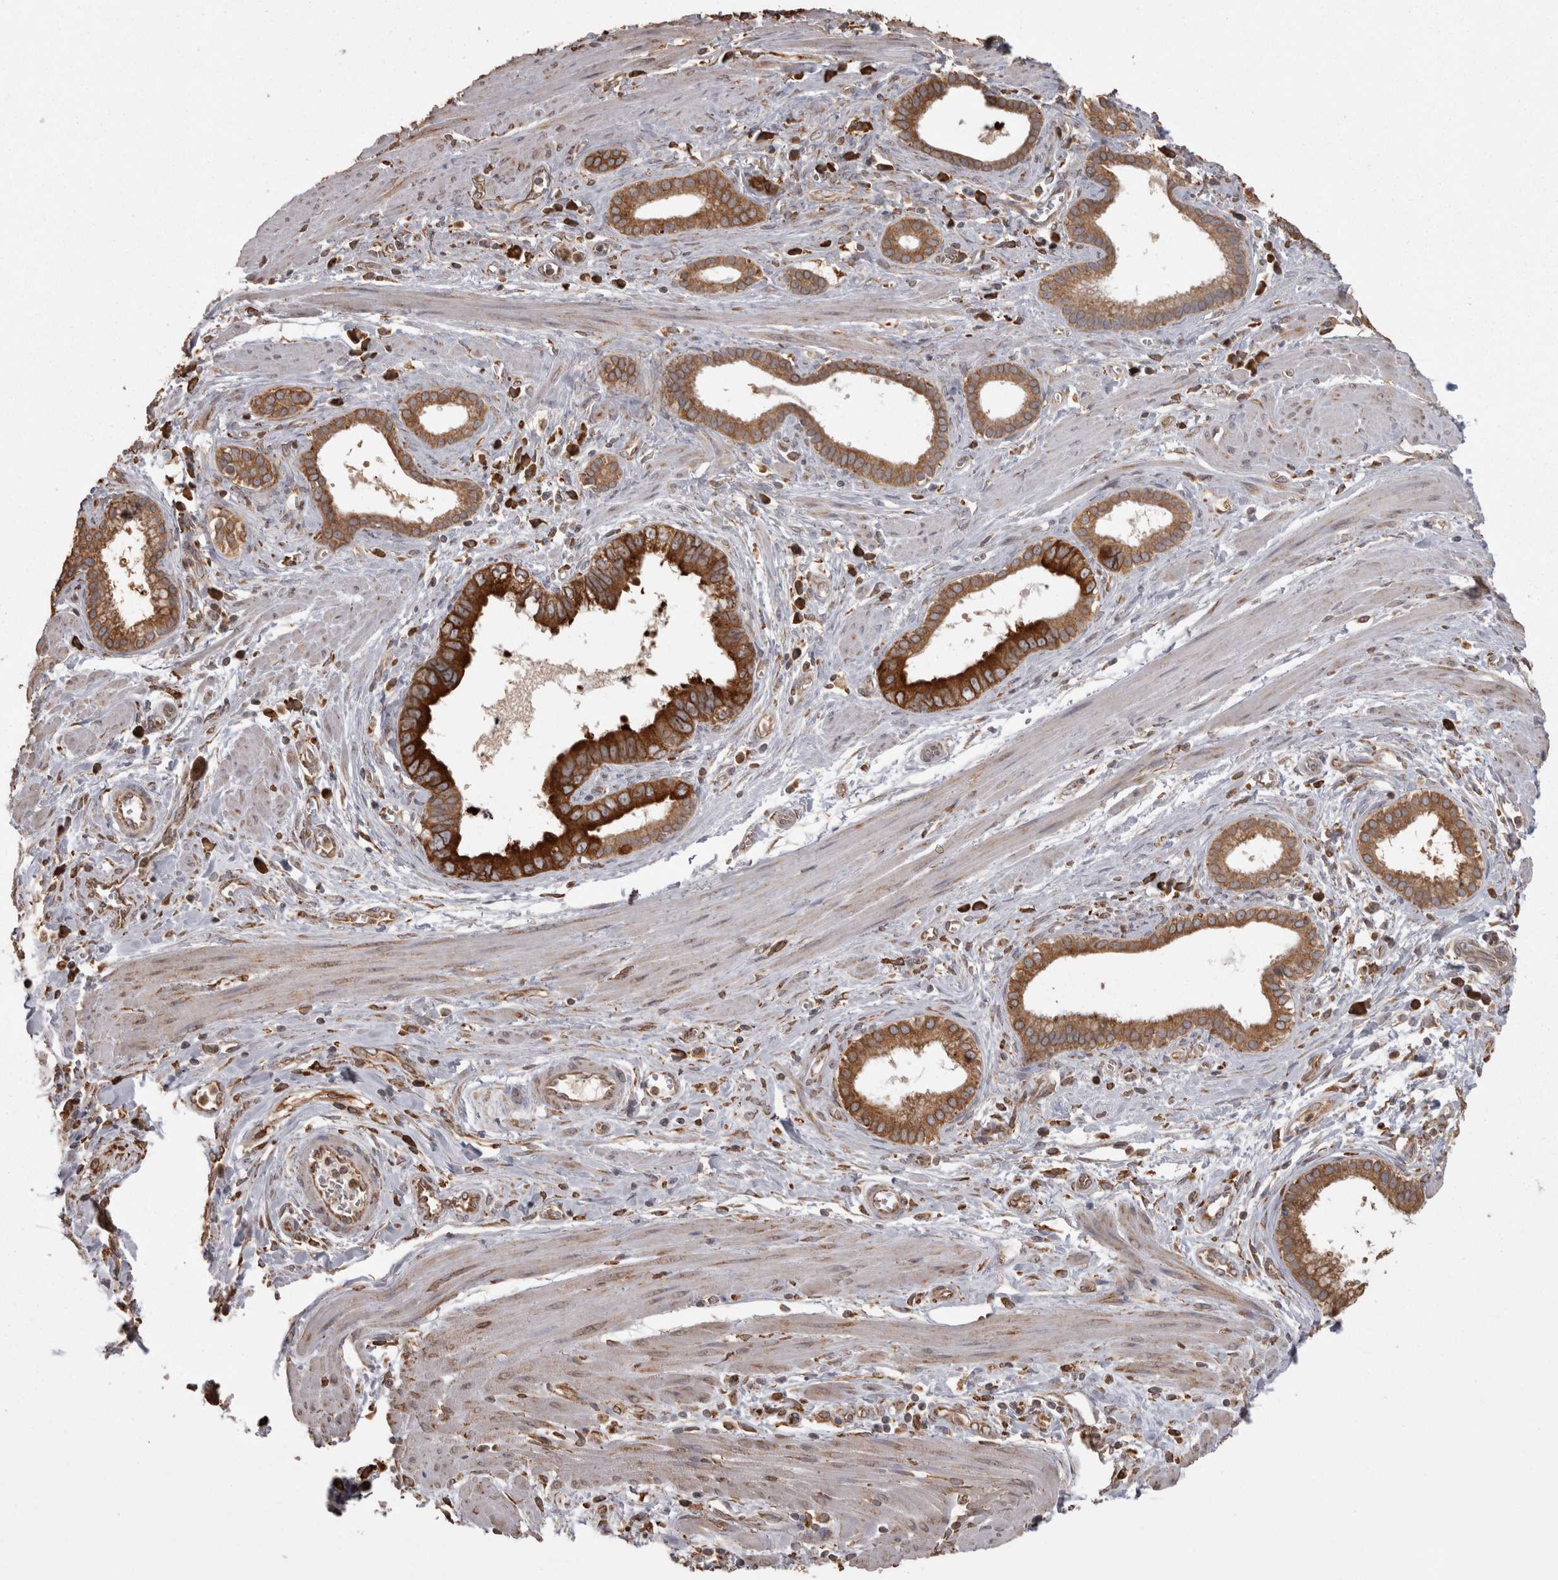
{"staining": {"intensity": "strong", "quantity": ">75%", "location": "cytoplasmic/membranous"}, "tissue": "pancreatic cancer", "cell_type": "Tumor cells", "image_type": "cancer", "snomed": [{"axis": "morphology", "description": "Normal tissue, NOS"}, {"axis": "topography", "description": "Lymph node"}], "caption": "An image showing strong cytoplasmic/membranous expression in approximately >75% of tumor cells in pancreatic cancer, as visualized by brown immunohistochemical staining.", "gene": "PON2", "patient": {"sex": "male", "age": 50}}